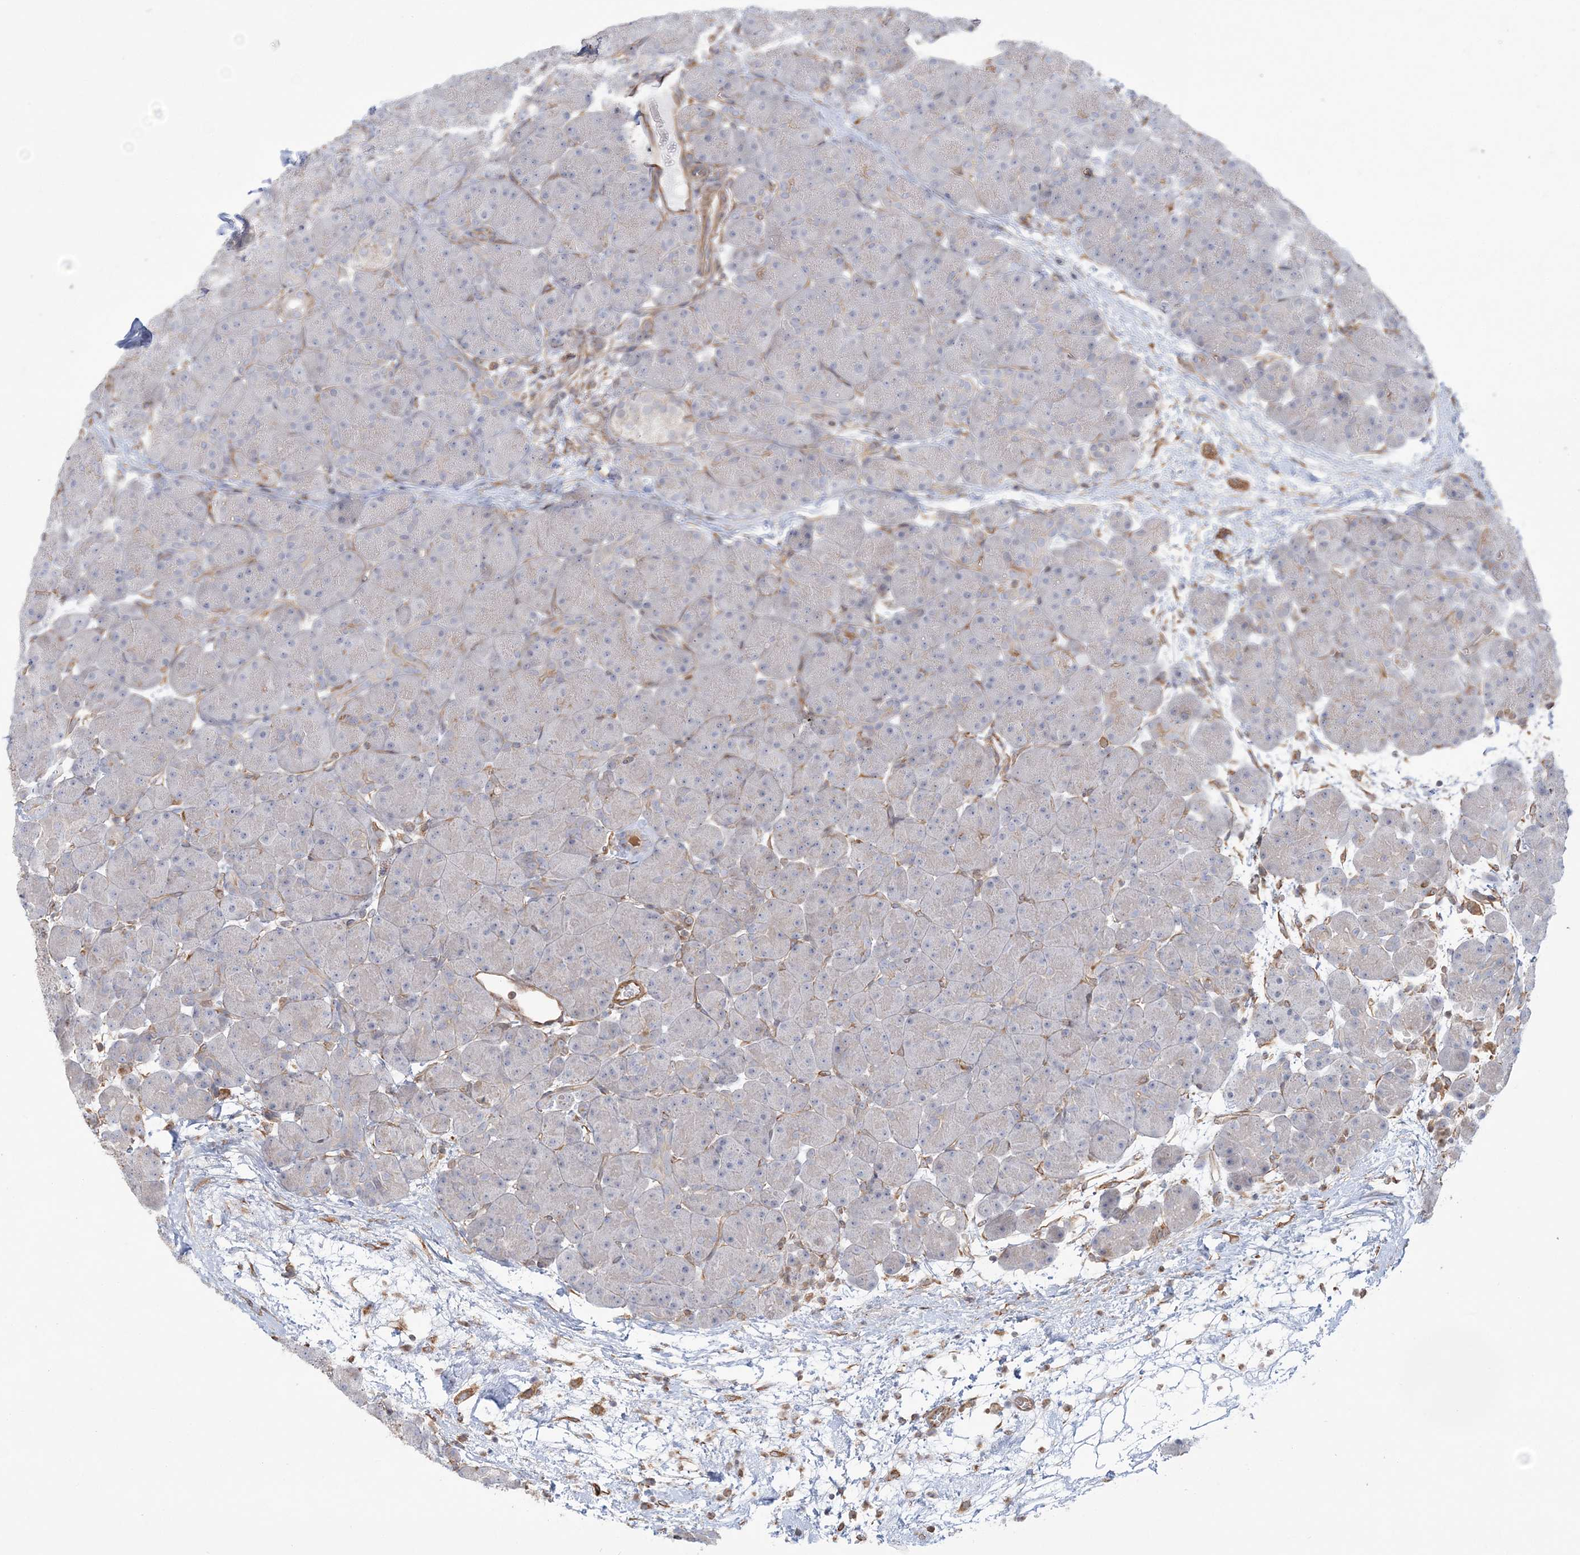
{"staining": {"intensity": "negative", "quantity": "none", "location": "none"}, "tissue": "pancreas", "cell_type": "Exocrine glandular cells", "image_type": "normal", "snomed": [{"axis": "morphology", "description": "Normal tissue, NOS"}, {"axis": "topography", "description": "Pancreas"}], "caption": "Immunohistochemical staining of benign human pancreas displays no significant staining in exocrine glandular cells. (Brightfield microscopy of DAB (3,3'-diaminobenzidine) immunohistochemistry (IHC) at high magnification).", "gene": "ZNF821", "patient": {"sex": "male", "age": 66}}